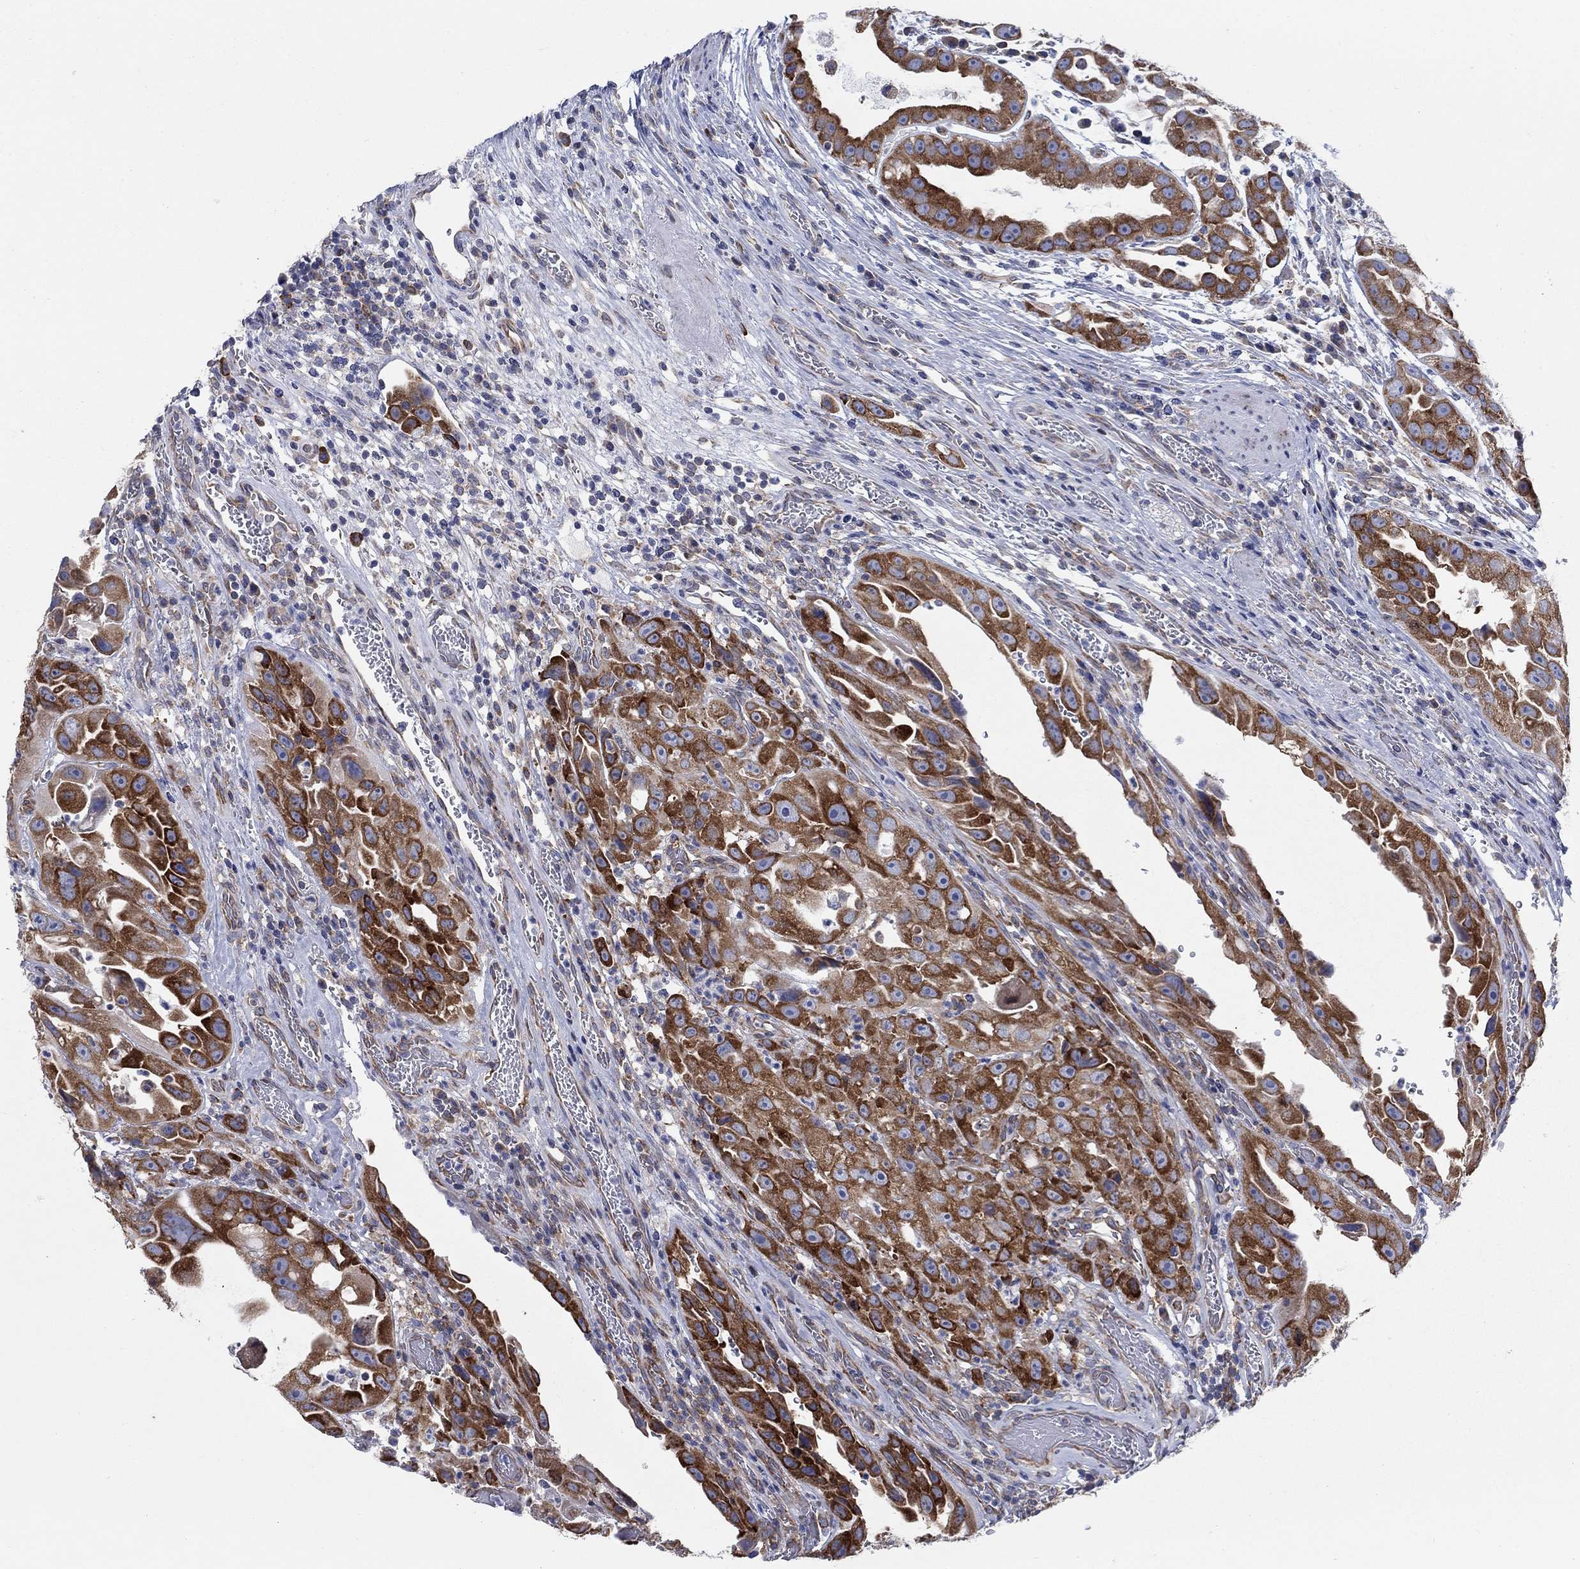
{"staining": {"intensity": "strong", "quantity": ">75%", "location": "cytoplasmic/membranous"}, "tissue": "urothelial cancer", "cell_type": "Tumor cells", "image_type": "cancer", "snomed": [{"axis": "morphology", "description": "Urothelial carcinoma, High grade"}, {"axis": "topography", "description": "Urinary bladder"}], "caption": "Strong cytoplasmic/membranous positivity for a protein is present in about >75% of tumor cells of high-grade urothelial carcinoma using immunohistochemistry (IHC).", "gene": "TMEM59", "patient": {"sex": "female", "age": 41}}